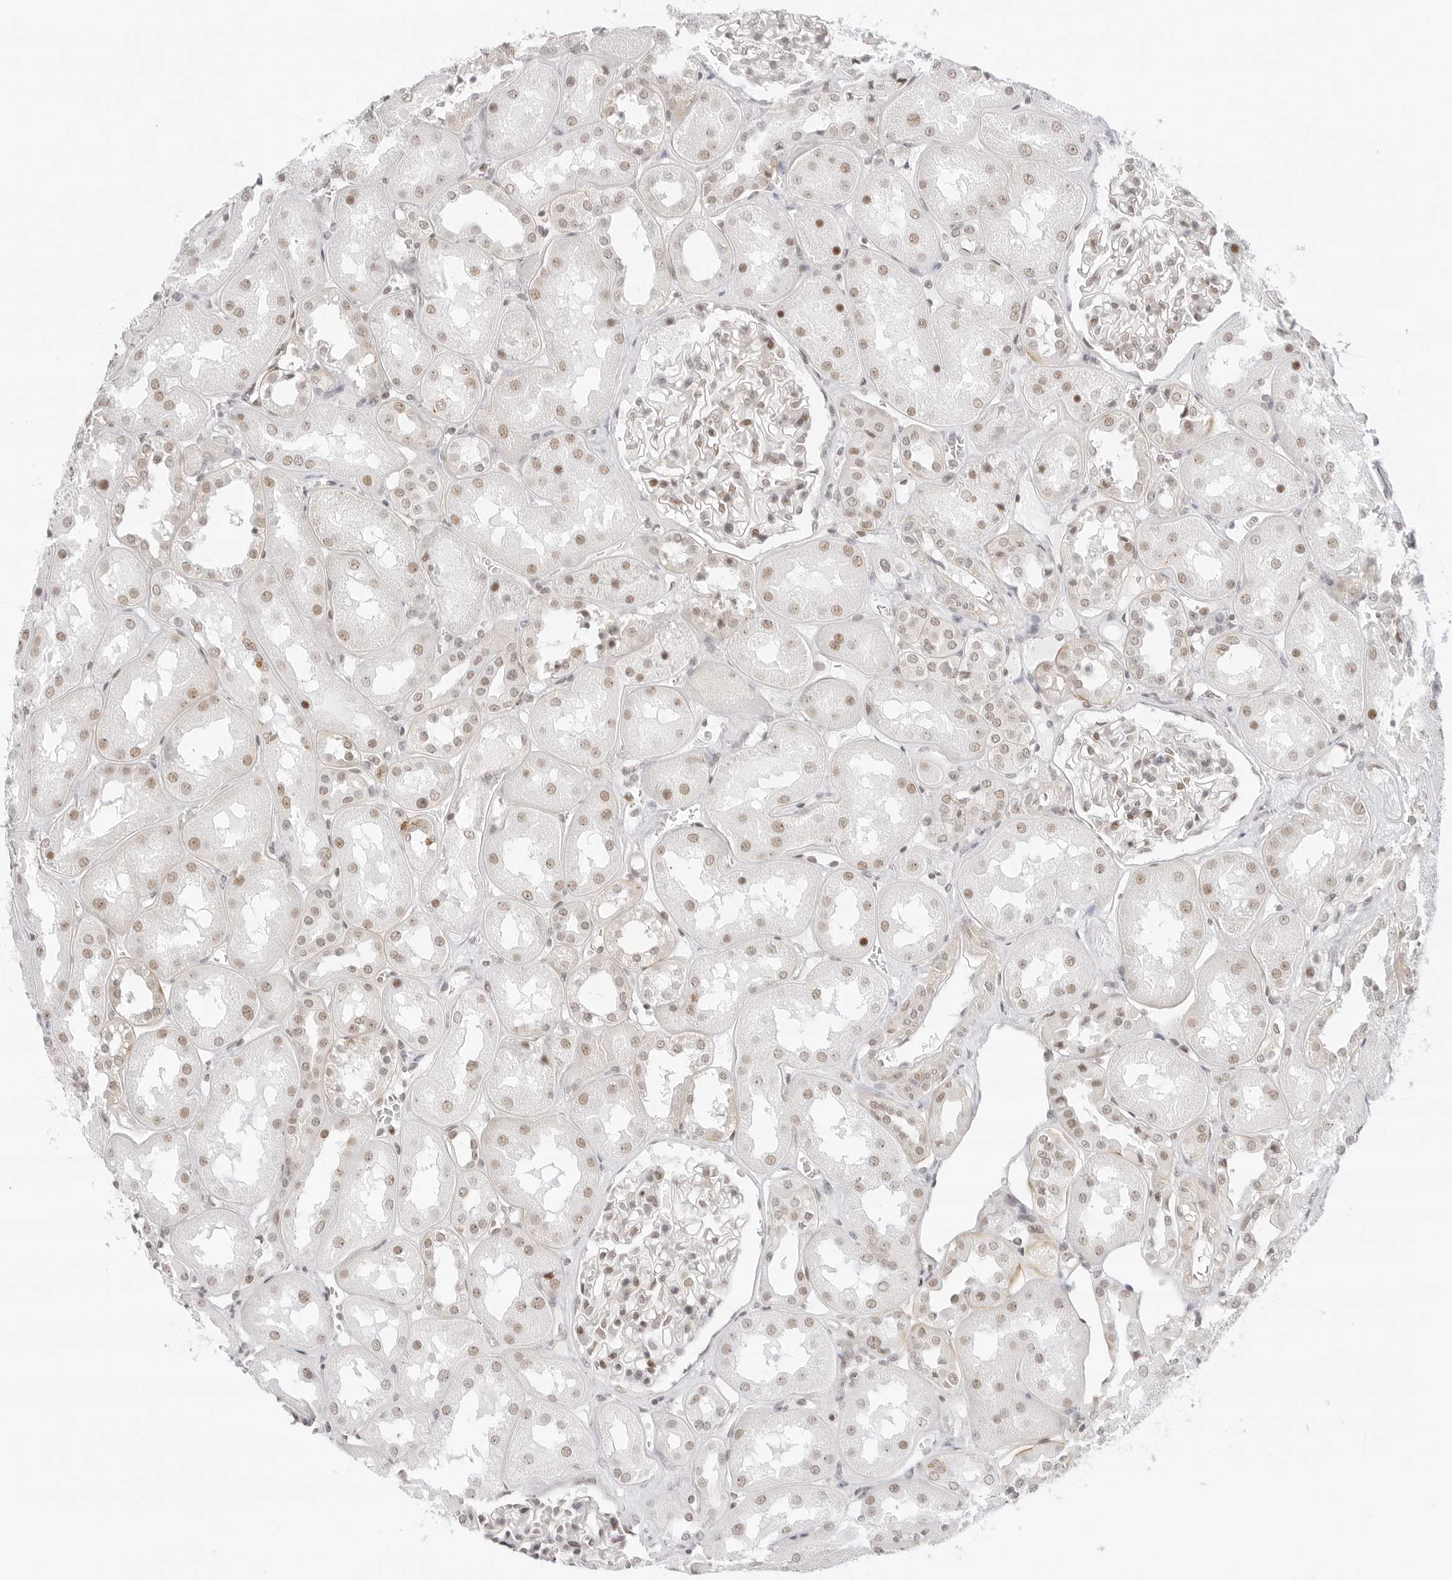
{"staining": {"intensity": "weak", "quantity": "25%-75%", "location": "nuclear"}, "tissue": "kidney", "cell_type": "Cells in glomeruli", "image_type": "normal", "snomed": [{"axis": "morphology", "description": "Normal tissue, NOS"}, {"axis": "topography", "description": "Kidney"}], "caption": "Weak nuclear staining is seen in approximately 25%-75% of cells in glomeruli in benign kidney.", "gene": "TCIM", "patient": {"sex": "male", "age": 70}}